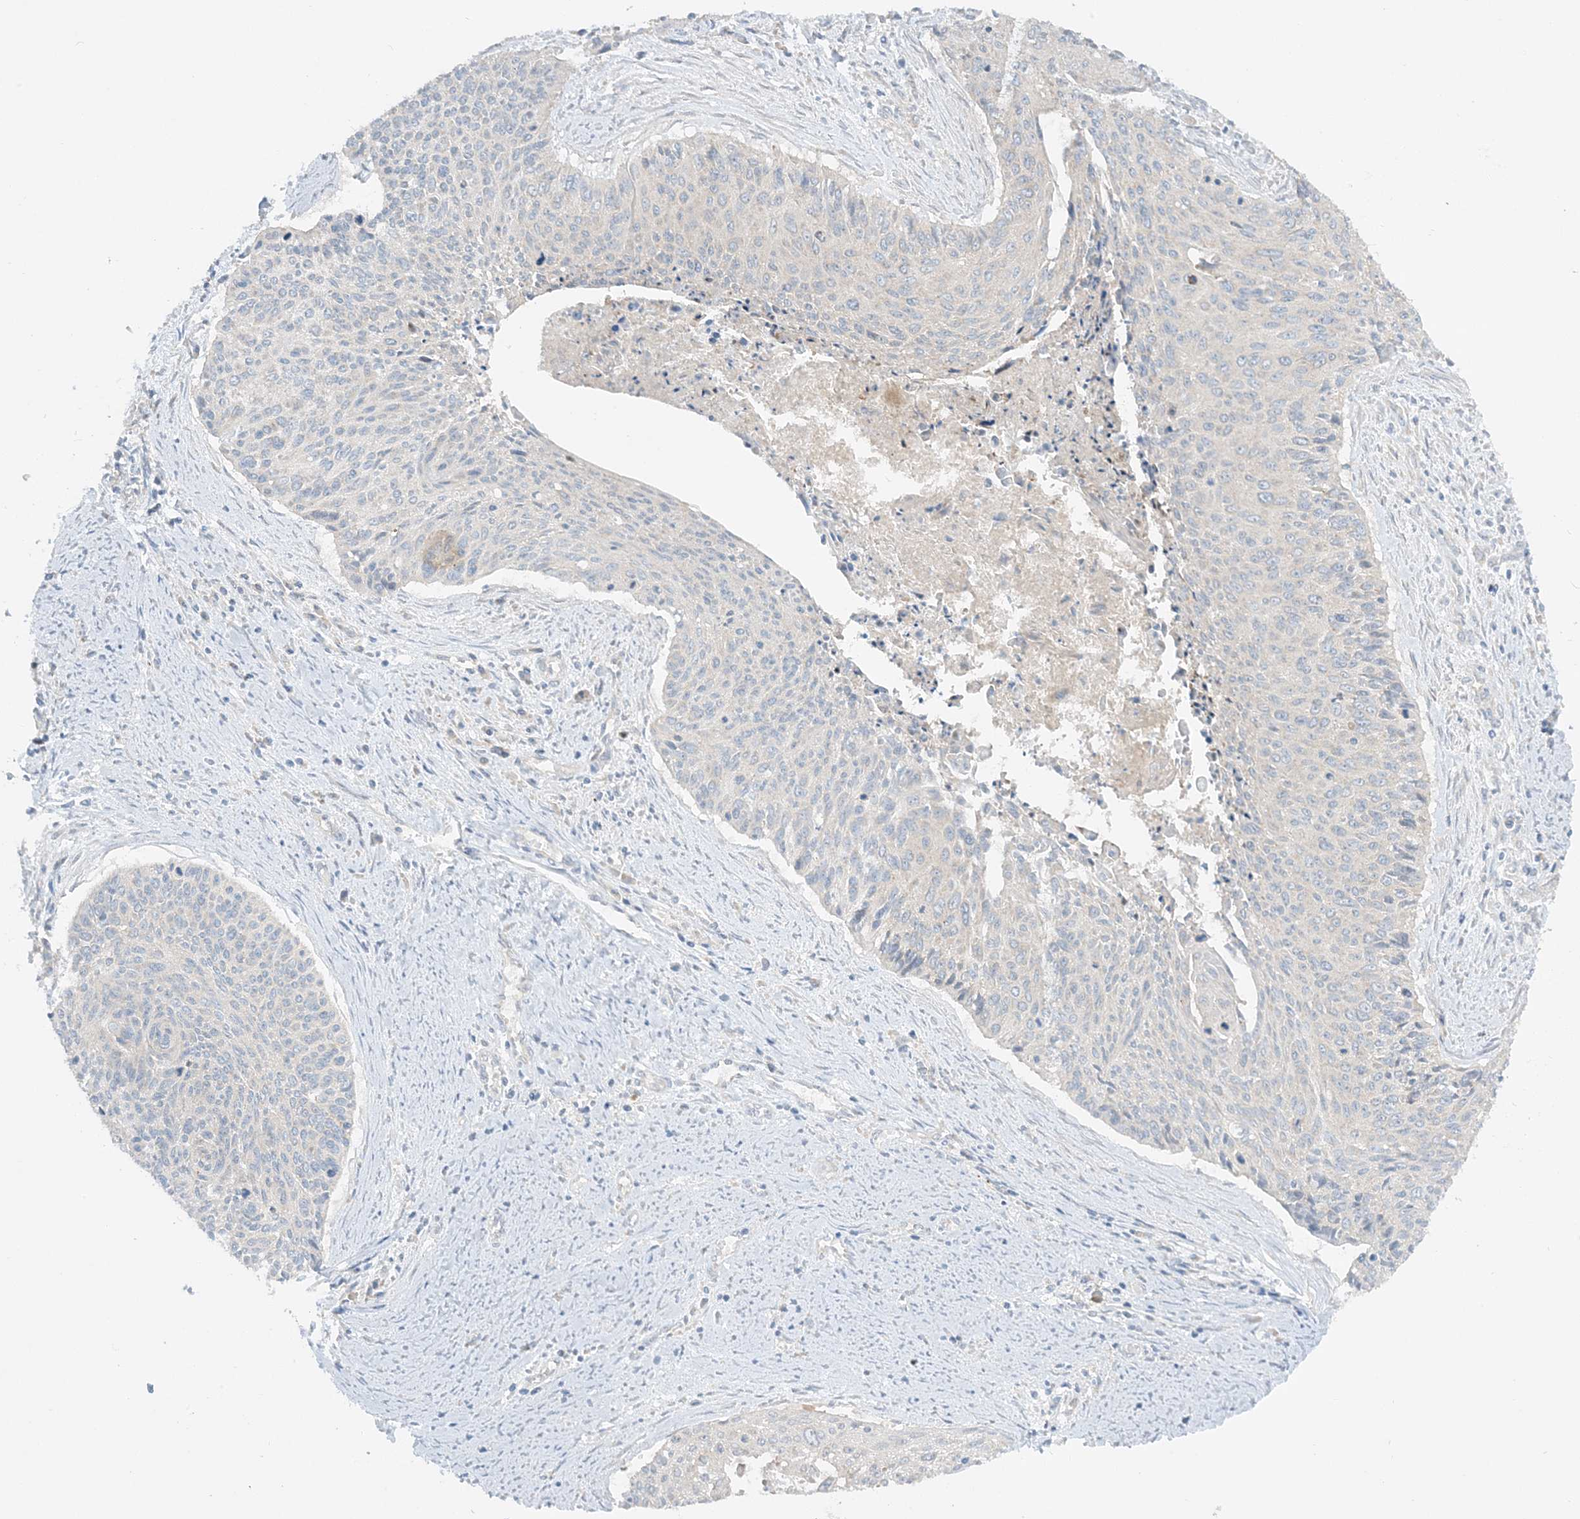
{"staining": {"intensity": "negative", "quantity": "none", "location": "none"}, "tissue": "cervical cancer", "cell_type": "Tumor cells", "image_type": "cancer", "snomed": [{"axis": "morphology", "description": "Squamous cell carcinoma, NOS"}, {"axis": "topography", "description": "Cervix"}], "caption": "Immunohistochemical staining of cervical cancer (squamous cell carcinoma) exhibits no significant positivity in tumor cells.", "gene": "RPP40", "patient": {"sex": "female", "age": 55}}